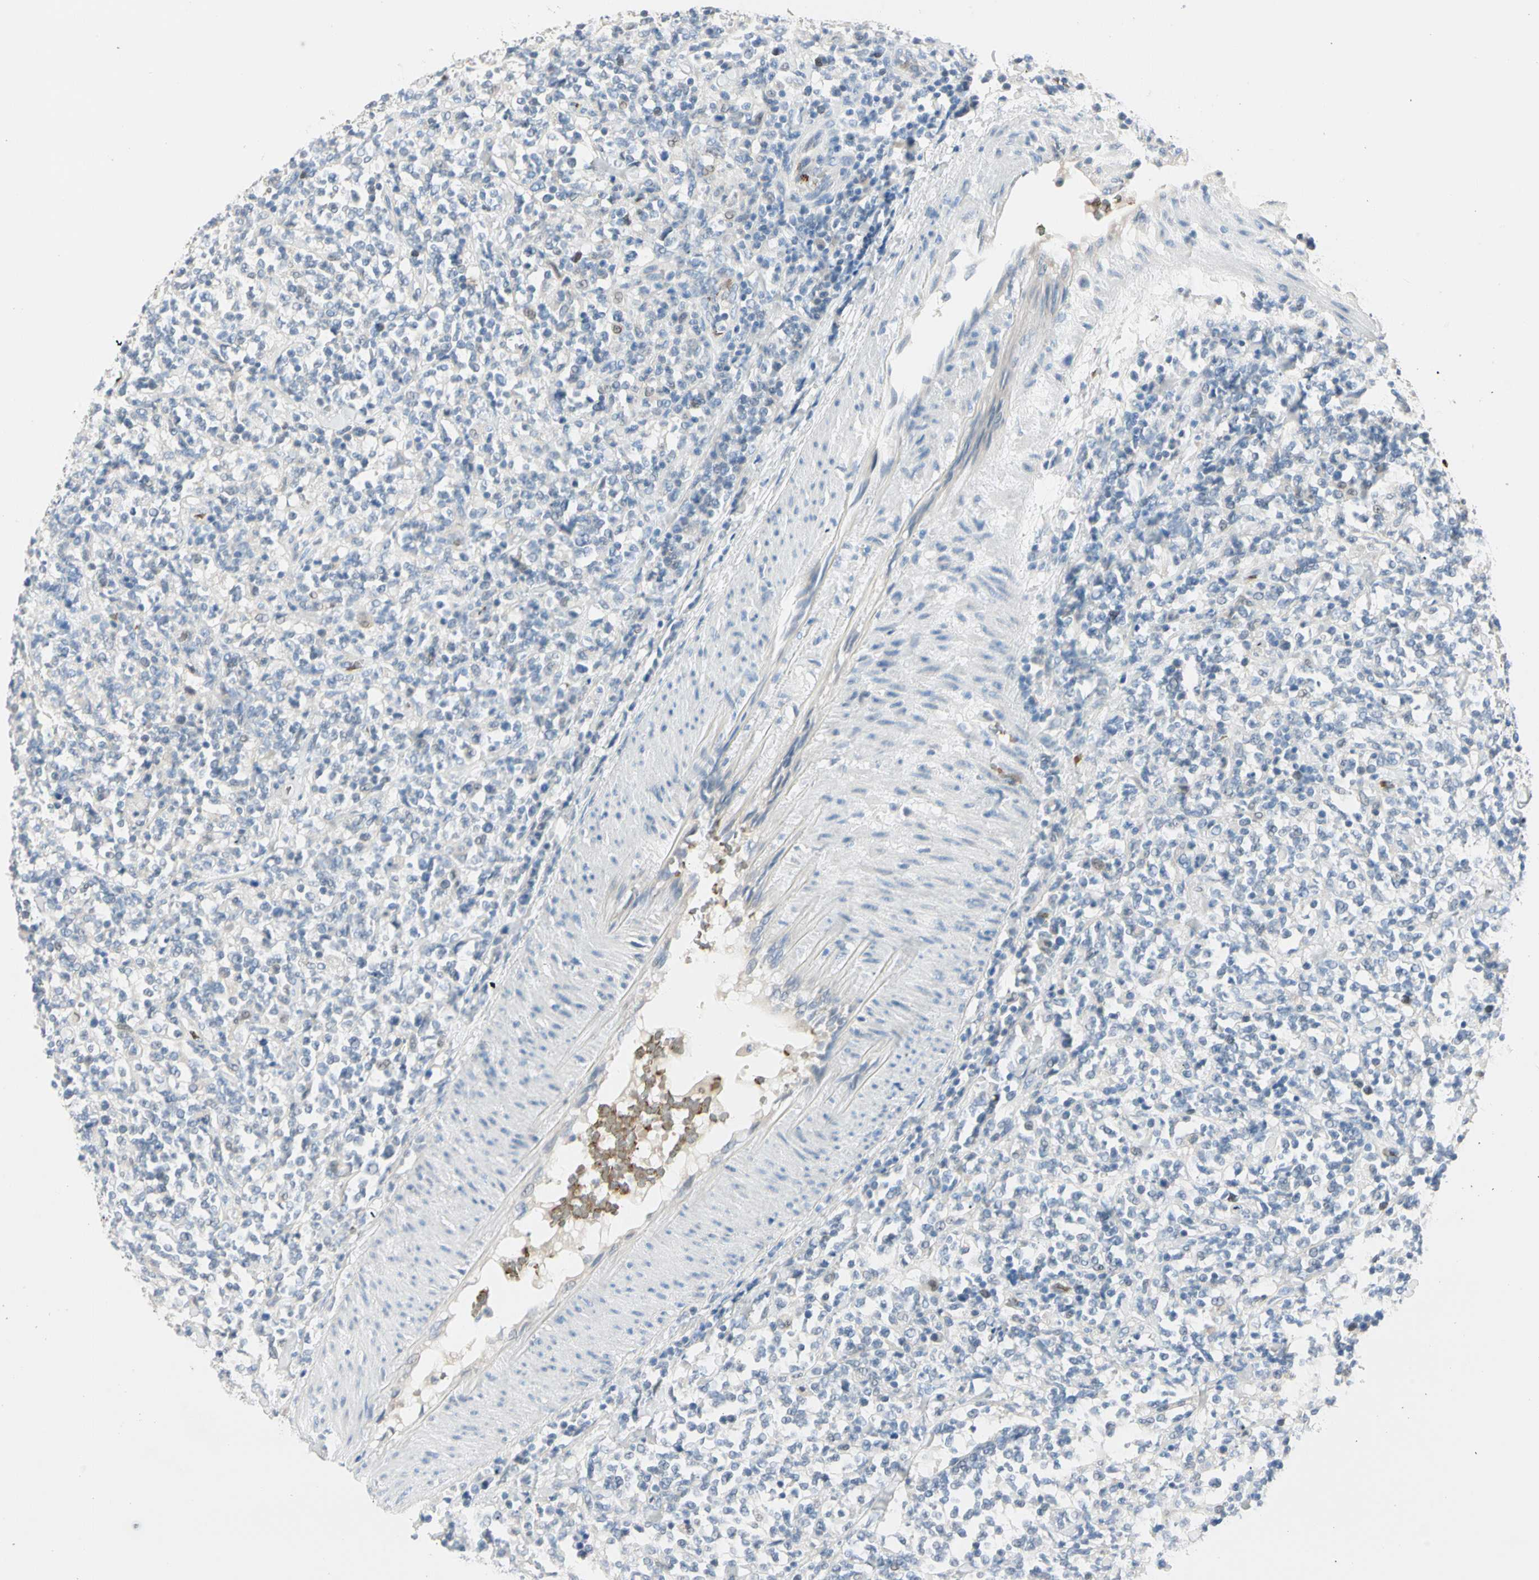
{"staining": {"intensity": "negative", "quantity": "none", "location": "none"}, "tissue": "lymphoma", "cell_type": "Tumor cells", "image_type": "cancer", "snomed": [{"axis": "morphology", "description": "Malignant lymphoma, non-Hodgkin's type, High grade"}, {"axis": "topography", "description": "Soft tissue"}], "caption": "A micrograph of malignant lymphoma, non-Hodgkin's type (high-grade) stained for a protein demonstrates no brown staining in tumor cells.", "gene": "CA1", "patient": {"sex": "male", "age": 18}}